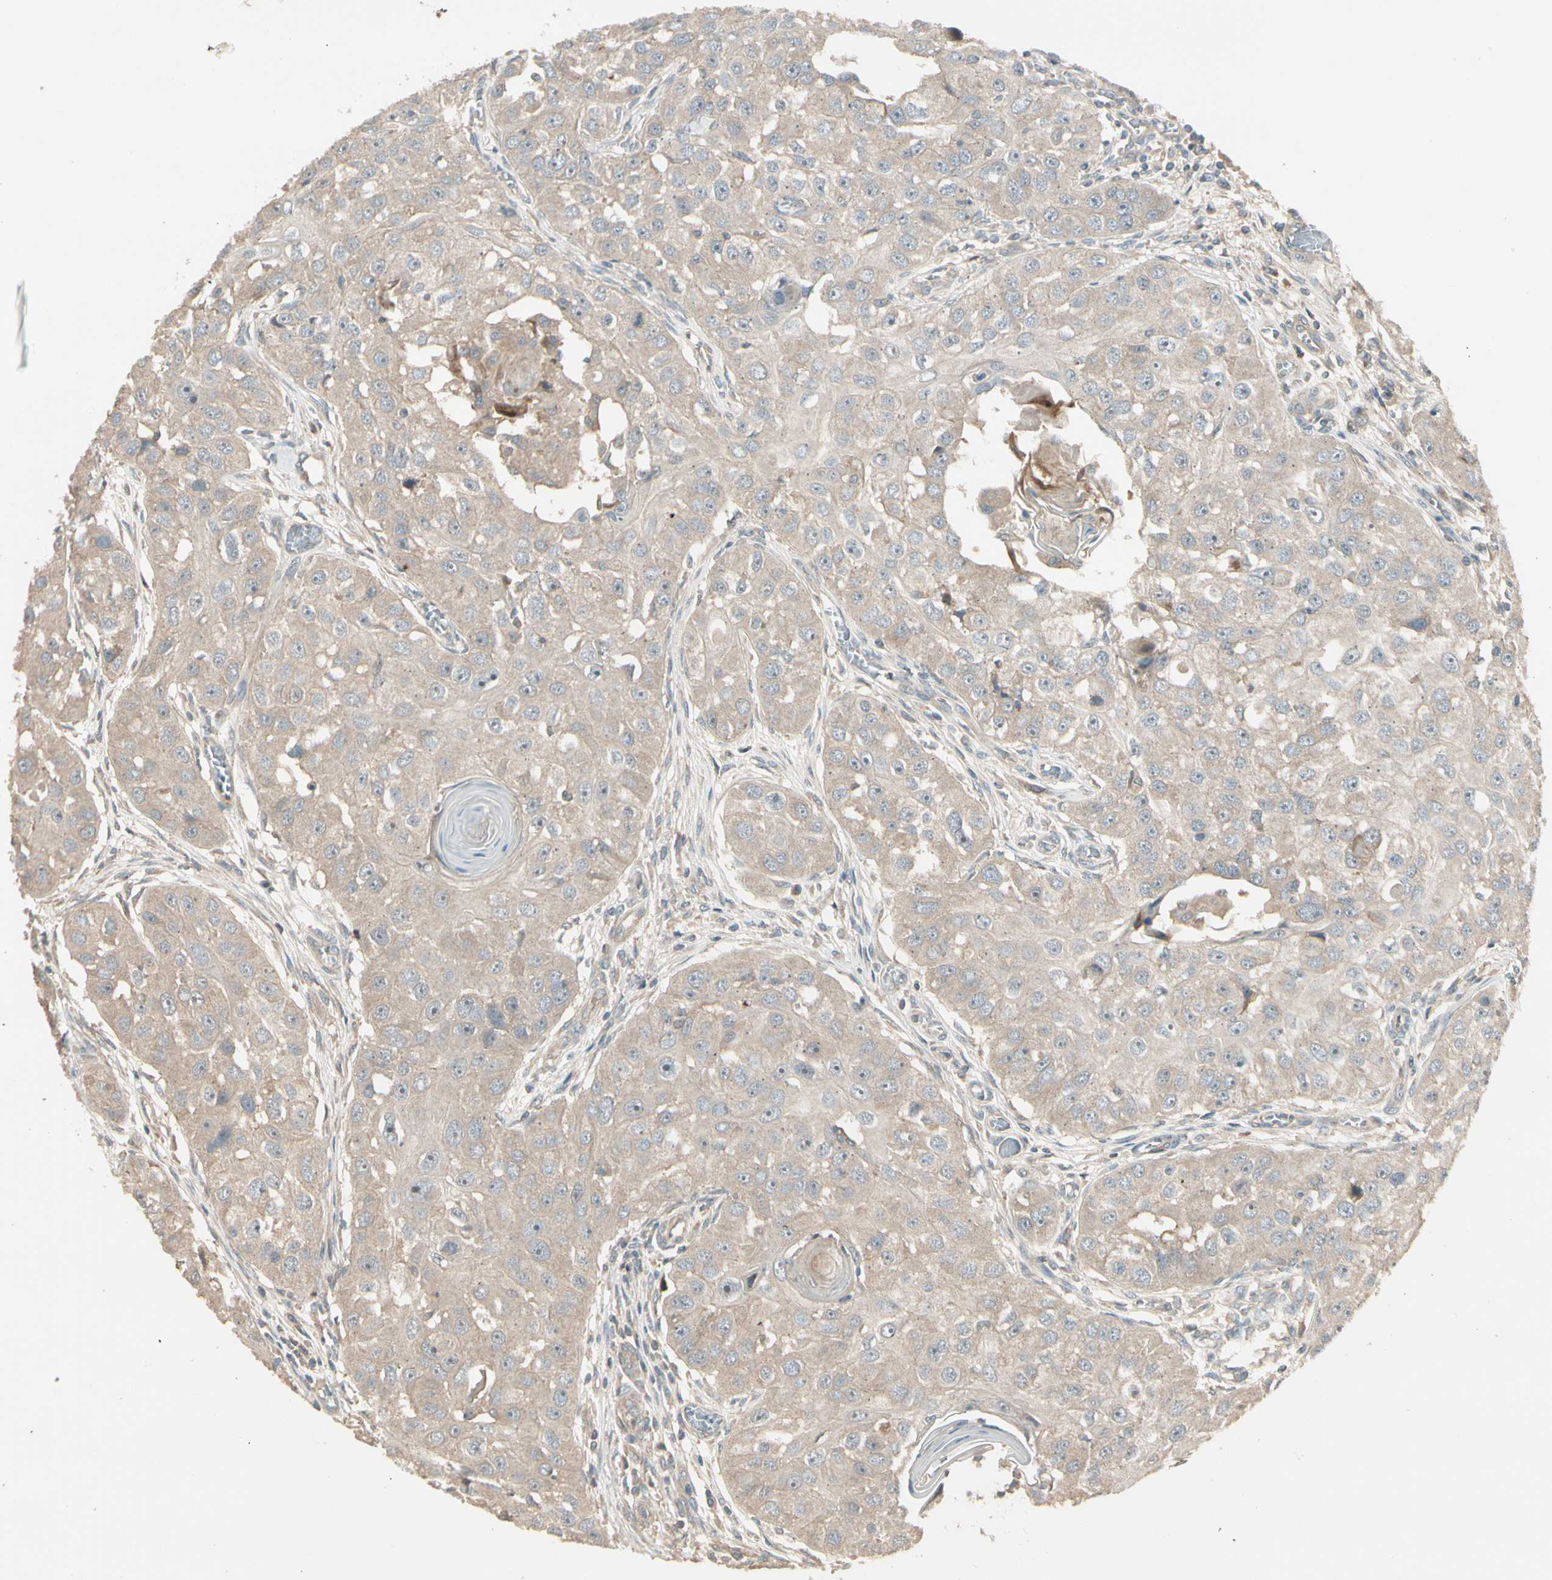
{"staining": {"intensity": "weak", "quantity": ">75%", "location": "cytoplasmic/membranous"}, "tissue": "head and neck cancer", "cell_type": "Tumor cells", "image_type": "cancer", "snomed": [{"axis": "morphology", "description": "Normal tissue, NOS"}, {"axis": "morphology", "description": "Squamous cell carcinoma, NOS"}, {"axis": "topography", "description": "Skeletal muscle"}, {"axis": "topography", "description": "Head-Neck"}], "caption": "IHC photomicrograph of neoplastic tissue: human head and neck cancer (squamous cell carcinoma) stained using immunohistochemistry (IHC) shows low levels of weak protein expression localized specifically in the cytoplasmic/membranous of tumor cells, appearing as a cytoplasmic/membranous brown color.", "gene": "ACVR1", "patient": {"sex": "male", "age": 51}}